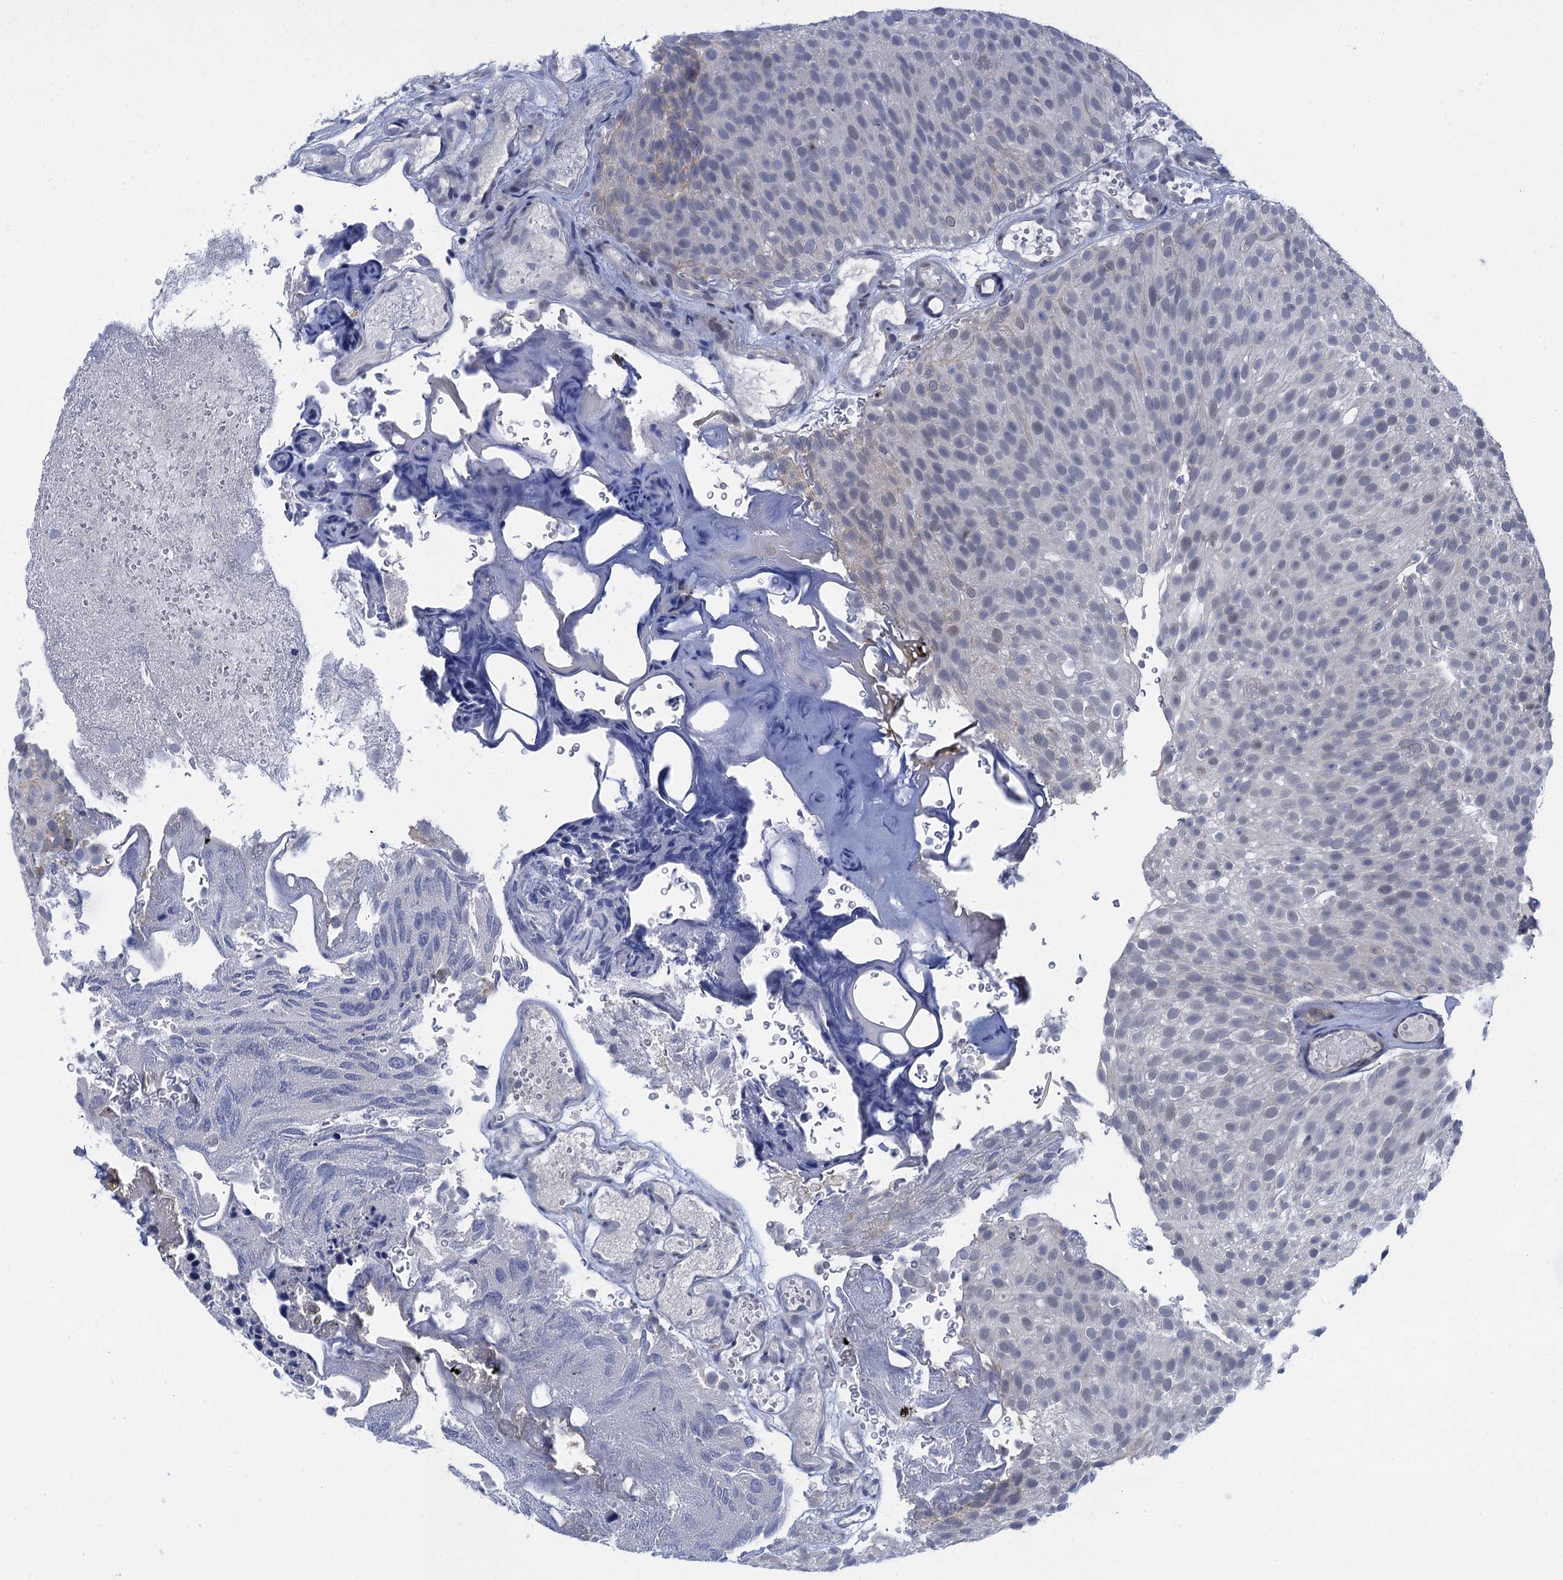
{"staining": {"intensity": "negative", "quantity": "none", "location": "none"}, "tissue": "urothelial cancer", "cell_type": "Tumor cells", "image_type": "cancer", "snomed": [{"axis": "morphology", "description": "Urothelial carcinoma, Low grade"}, {"axis": "topography", "description": "Urinary bladder"}], "caption": "Photomicrograph shows no significant protein expression in tumor cells of urothelial cancer.", "gene": "MRFAP1", "patient": {"sex": "male", "age": 78}}